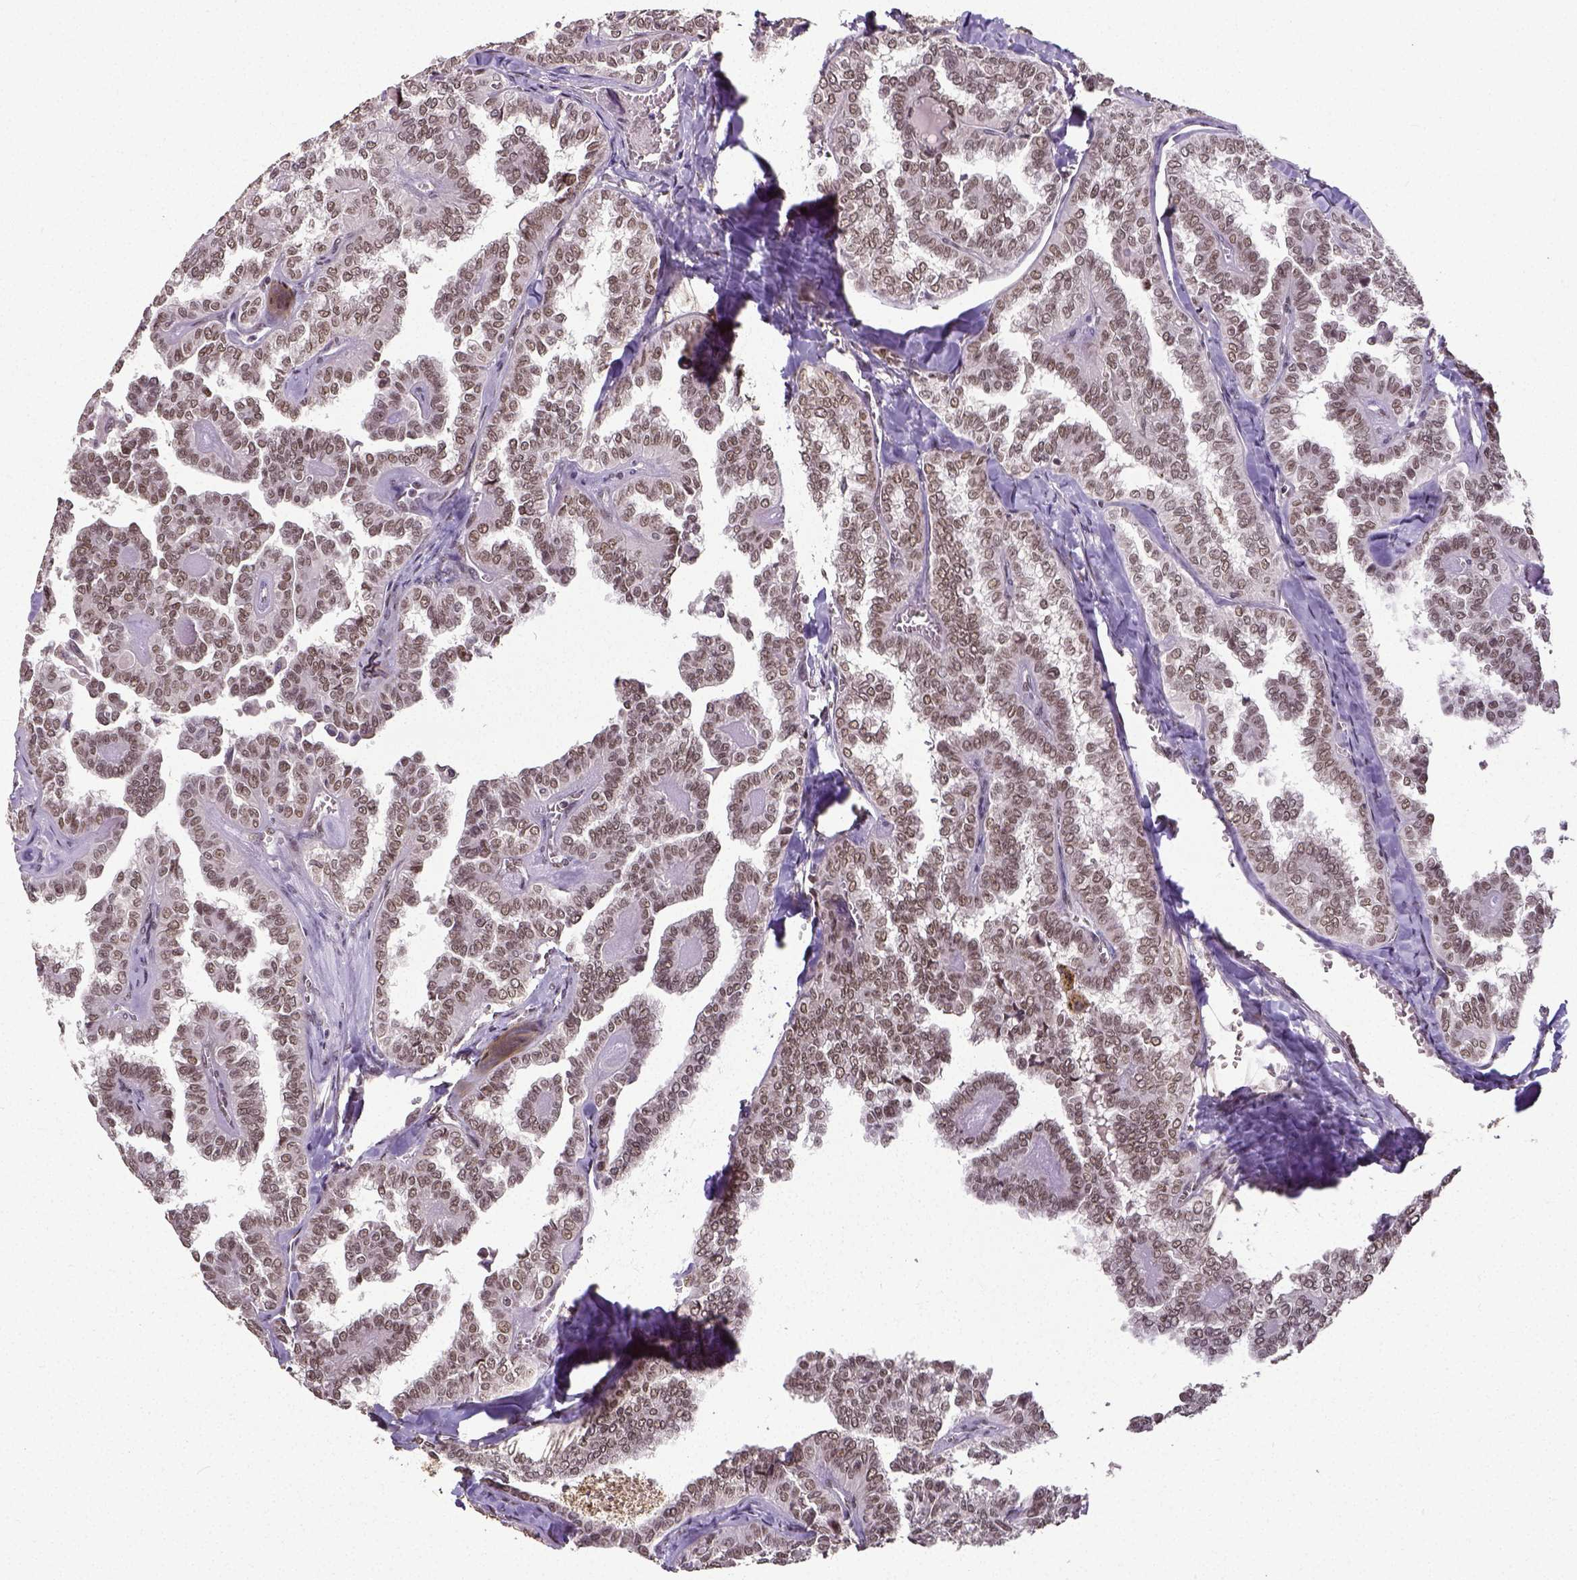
{"staining": {"intensity": "weak", "quantity": ">75%", "location": "nuclear"}, "tissue": "thyroid cancer", "cell_type": "Tumor cells", "image_type": "cancer", "snomed": [{"axis": "morphology", "description": "Papillary adenocarcinoma, NOS"}, {"axis": "topography", "description": "Thyroid gland"}], "caption": "This photomicrograph displays IHC staining of human thyroid cancer (papillary adenocarcinoma), with low weak nuclear staining in approximately >75% of tumor cells.", "gene": "ATRX", "patient": {"sex": "female", "age": 41}}